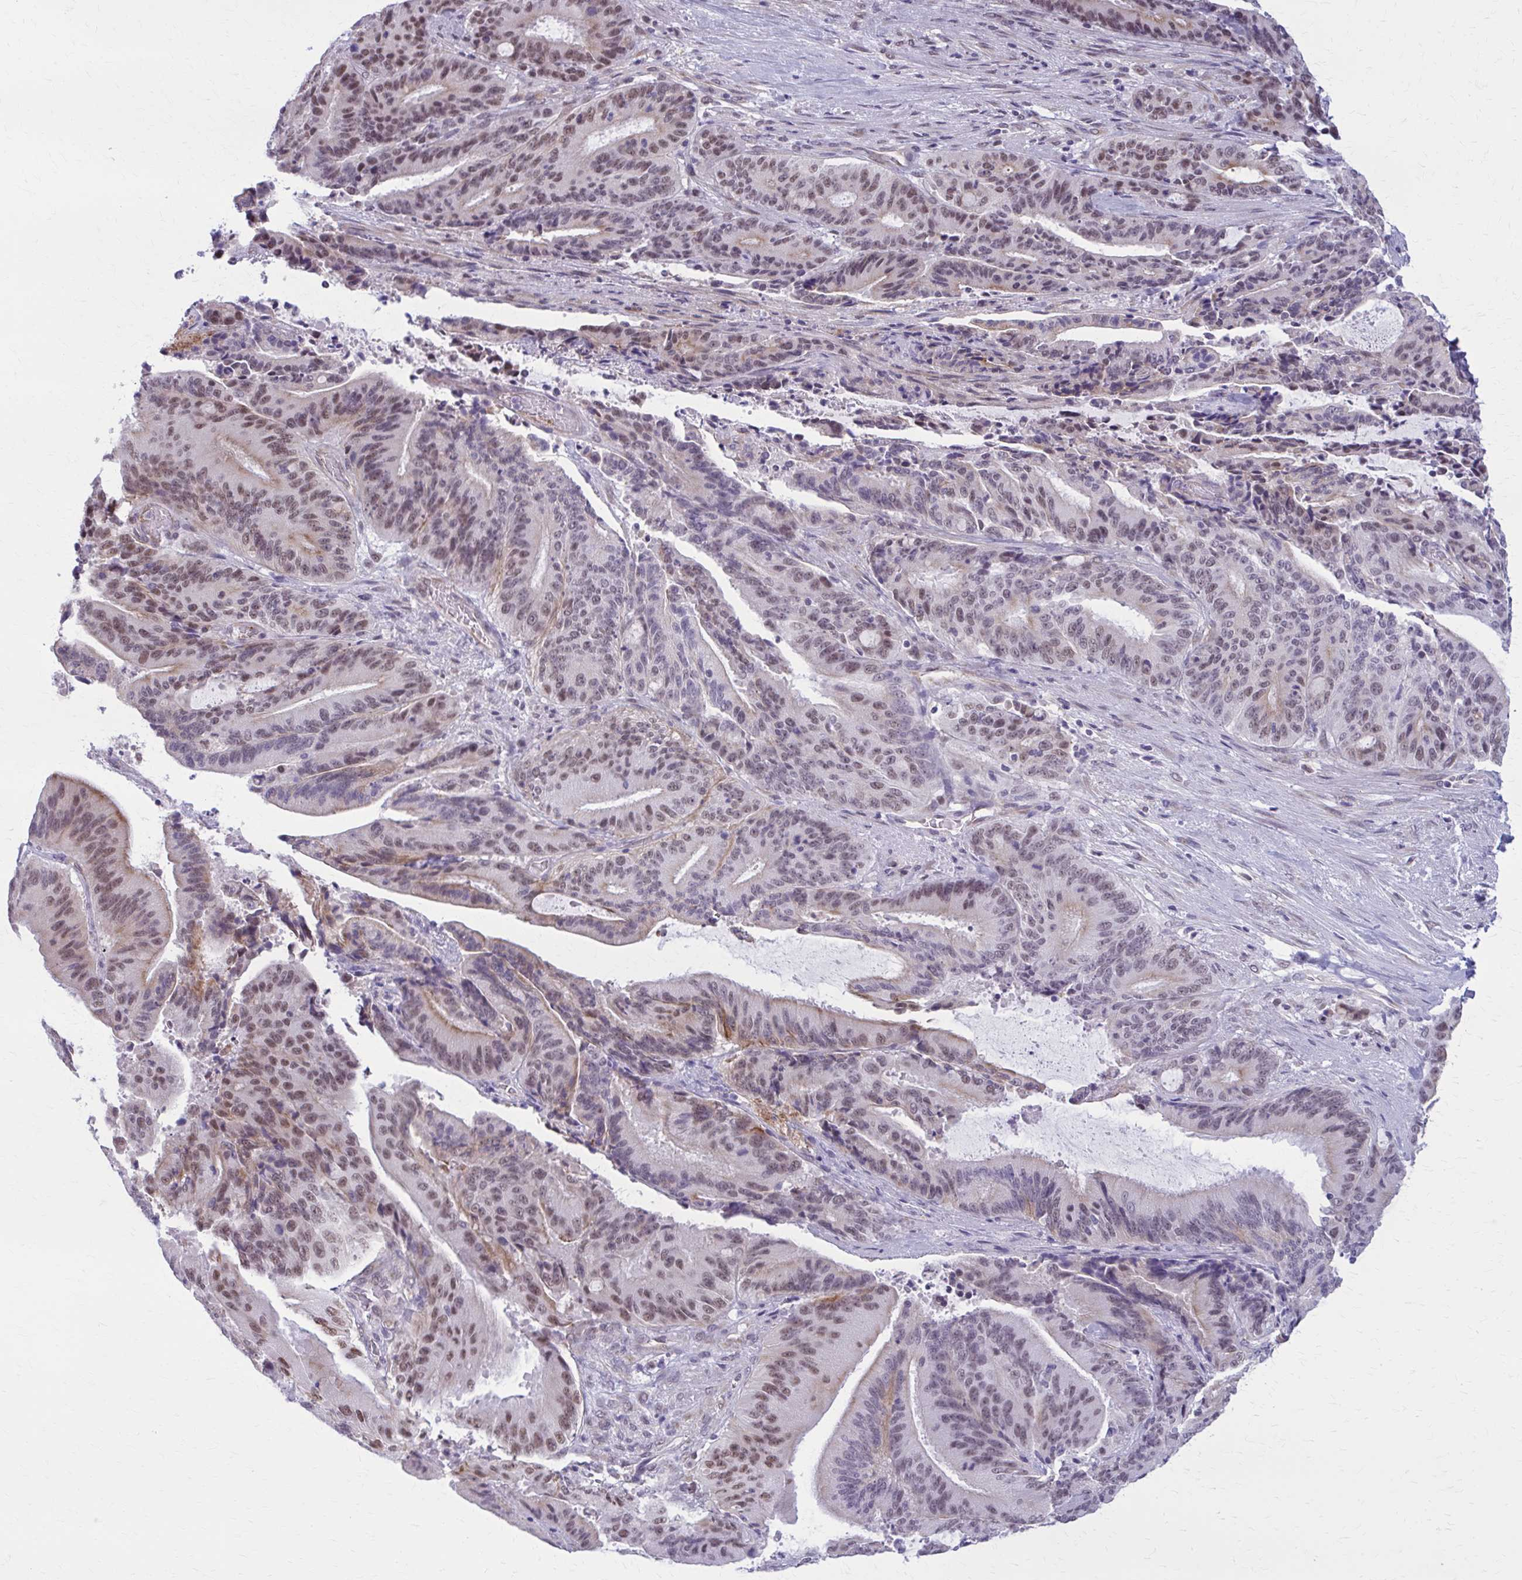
{"staining": {"intensity": "moderate", "quantity": "25%-75%", "location": "nuclear"}, "tissue": "liver cancer", "cell_type": "Tumor cells", "image_type": "cancer", "snomed": [{"axis": "morphology", "description": "Normal tissue, NOS"}, {"axis": "morphology", "description": "Cholangiocarcinoma"}, {"axis": "topography", "description": "Liver"}, {"axis": "topography", "description": "Peripheral nerve tissue"}], "caption": "IHC of liver cancer (cholangiocarcinoma) shows medium levels of moderate nuclear staining in approximately 25%-75% of tumor cells. (IHC, brightfield microscopy, high magnification).", "gene": "NUMBL", "patient": {"sex": "female", "age": 73}}